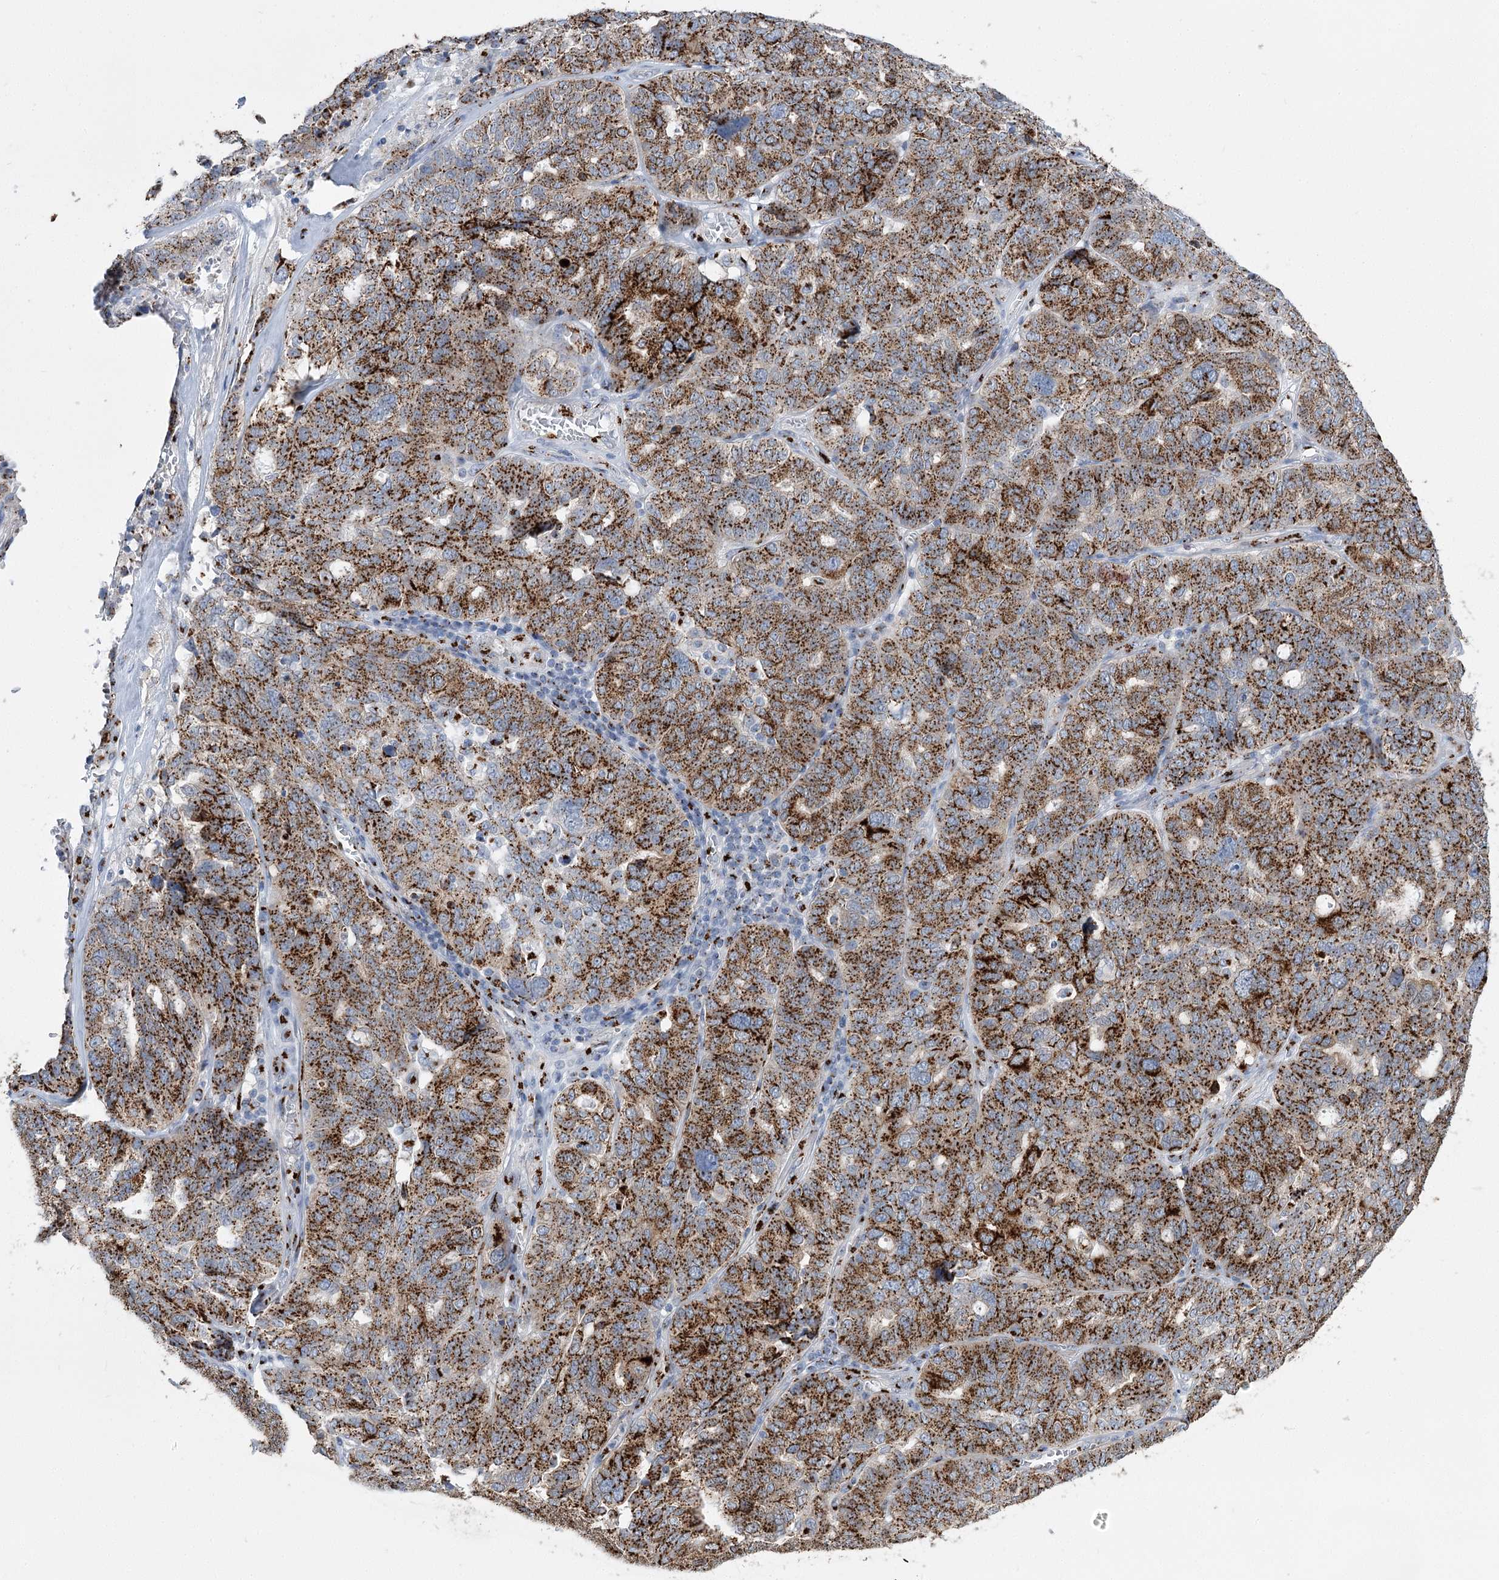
{"staining": {"intensity": "strong", "quantity": ">75%", "location": "cytoplasmic/membranous"}, "tissue": "ovarian cancer", "cell_type": "Tumor cells", "image_type": "cancer", "snomed": [{"axis": "morphology", "description": "Cystadenocarcinoma, serous, NOS"}, {"axis": "topography", "description": "Ovary"}], "caption": "An immunohistochemistry (IHC) micrograph of neoplastic tissue is shown. Protein staining in brown shows strong cytoplasmic/membranous positivity in ovarian serous cystadenocarcinoma within tumor cells.", "gene": "TMEM165", "patient": {"sex": "female", "age": 59}}